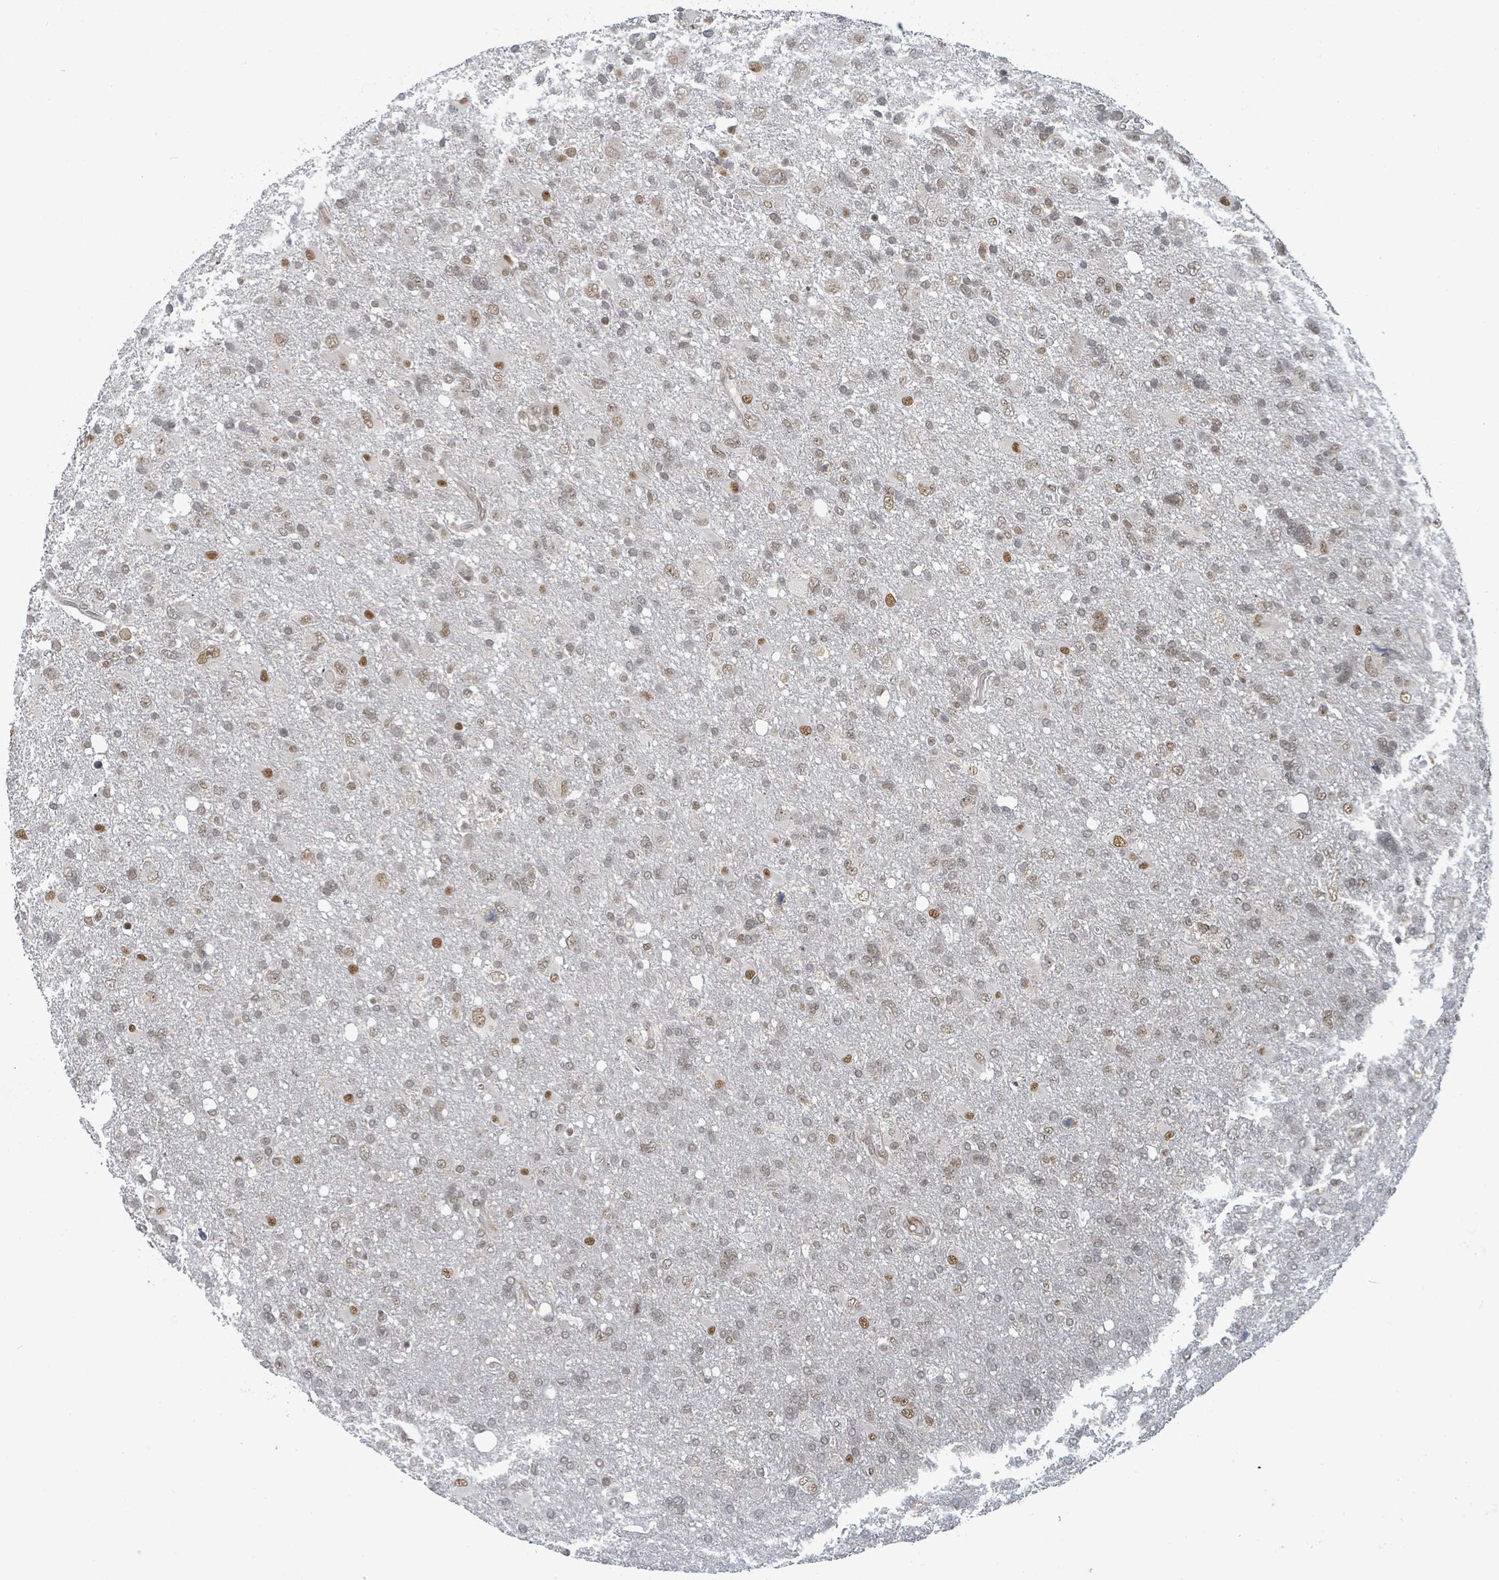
{"staining": {"intensity": "moderate", "quantity": "<25%", "location": "nuclear"}, "tissue": "glioma", "cell_type": "Tumor cells", "image_type": "cancer", "snomed": [{"axis": "morphology", "description": "Glioma, malignant, High grade"}, {"axis": "topography", "description": "Brain"}], "caption": "Protein expression analysis of human malignant glioma (high-grade) reveals moderate nuclear staining in approximately <25% of tumor cells.", "gene": "GTF3C1", "patient": {"sex": "male", "age": 61}}